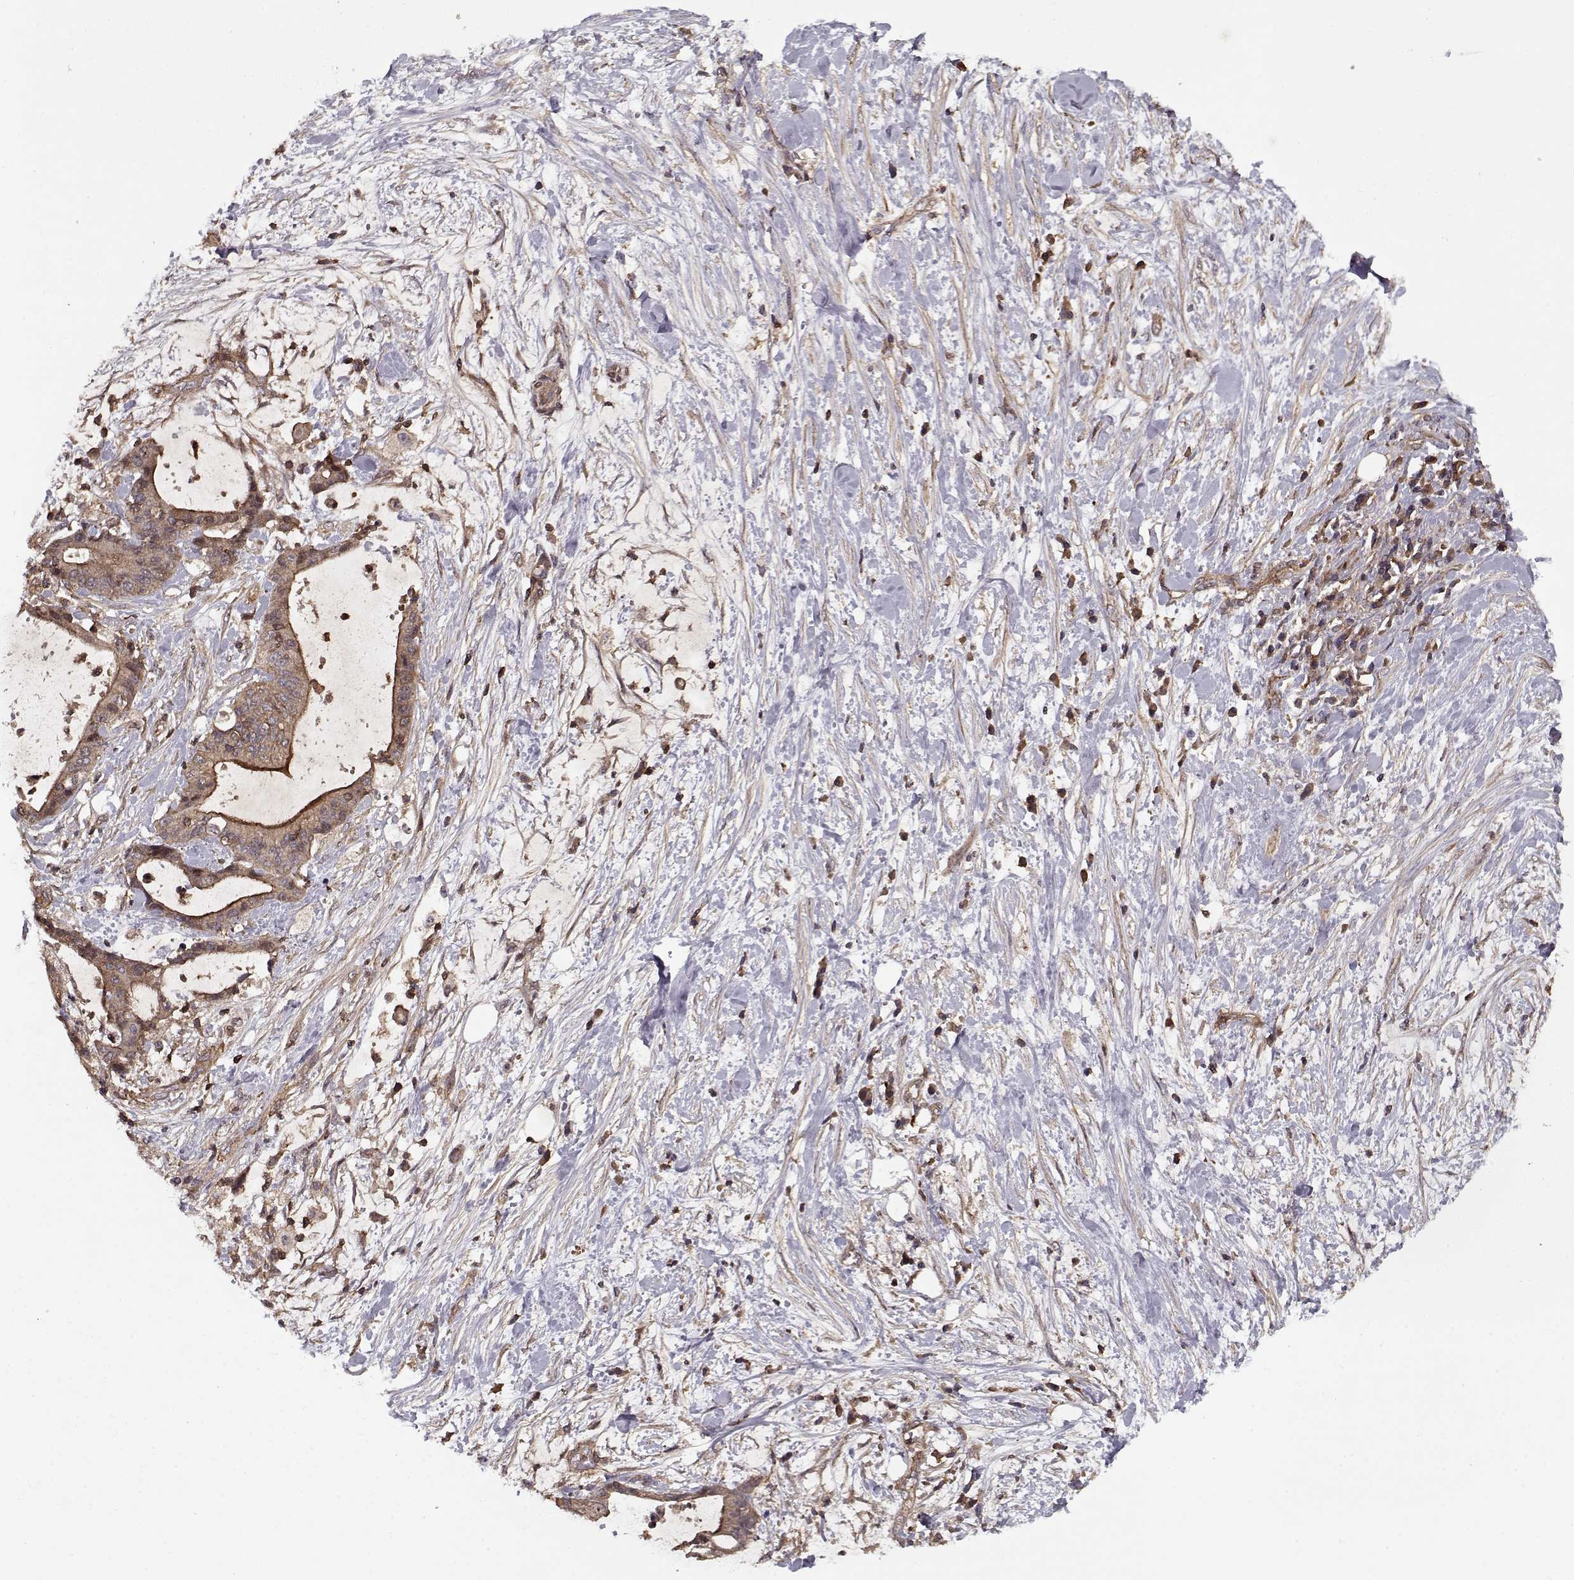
{"staining": {"intensity": "strong", "quantity": "<25%", "location": "cytoplasmic/membranous"}, "tissue": "liver cancer", "cell_type": "Tumor cells", "image_type": "cancer", "snomed": [{"axis": "morphology", "description": "Cholangiocarcinoma"}, {"axis": "topography", "description": "Liver"}], "caption": "Tumor cells display medium levels of strong cytoplasmic/membranous positivity in approximately <25% of cells in liver cancer (cholangiocarcinoma).", "gene": "PPP1R12A", "patient": {"sex": "female", "age": 73}}